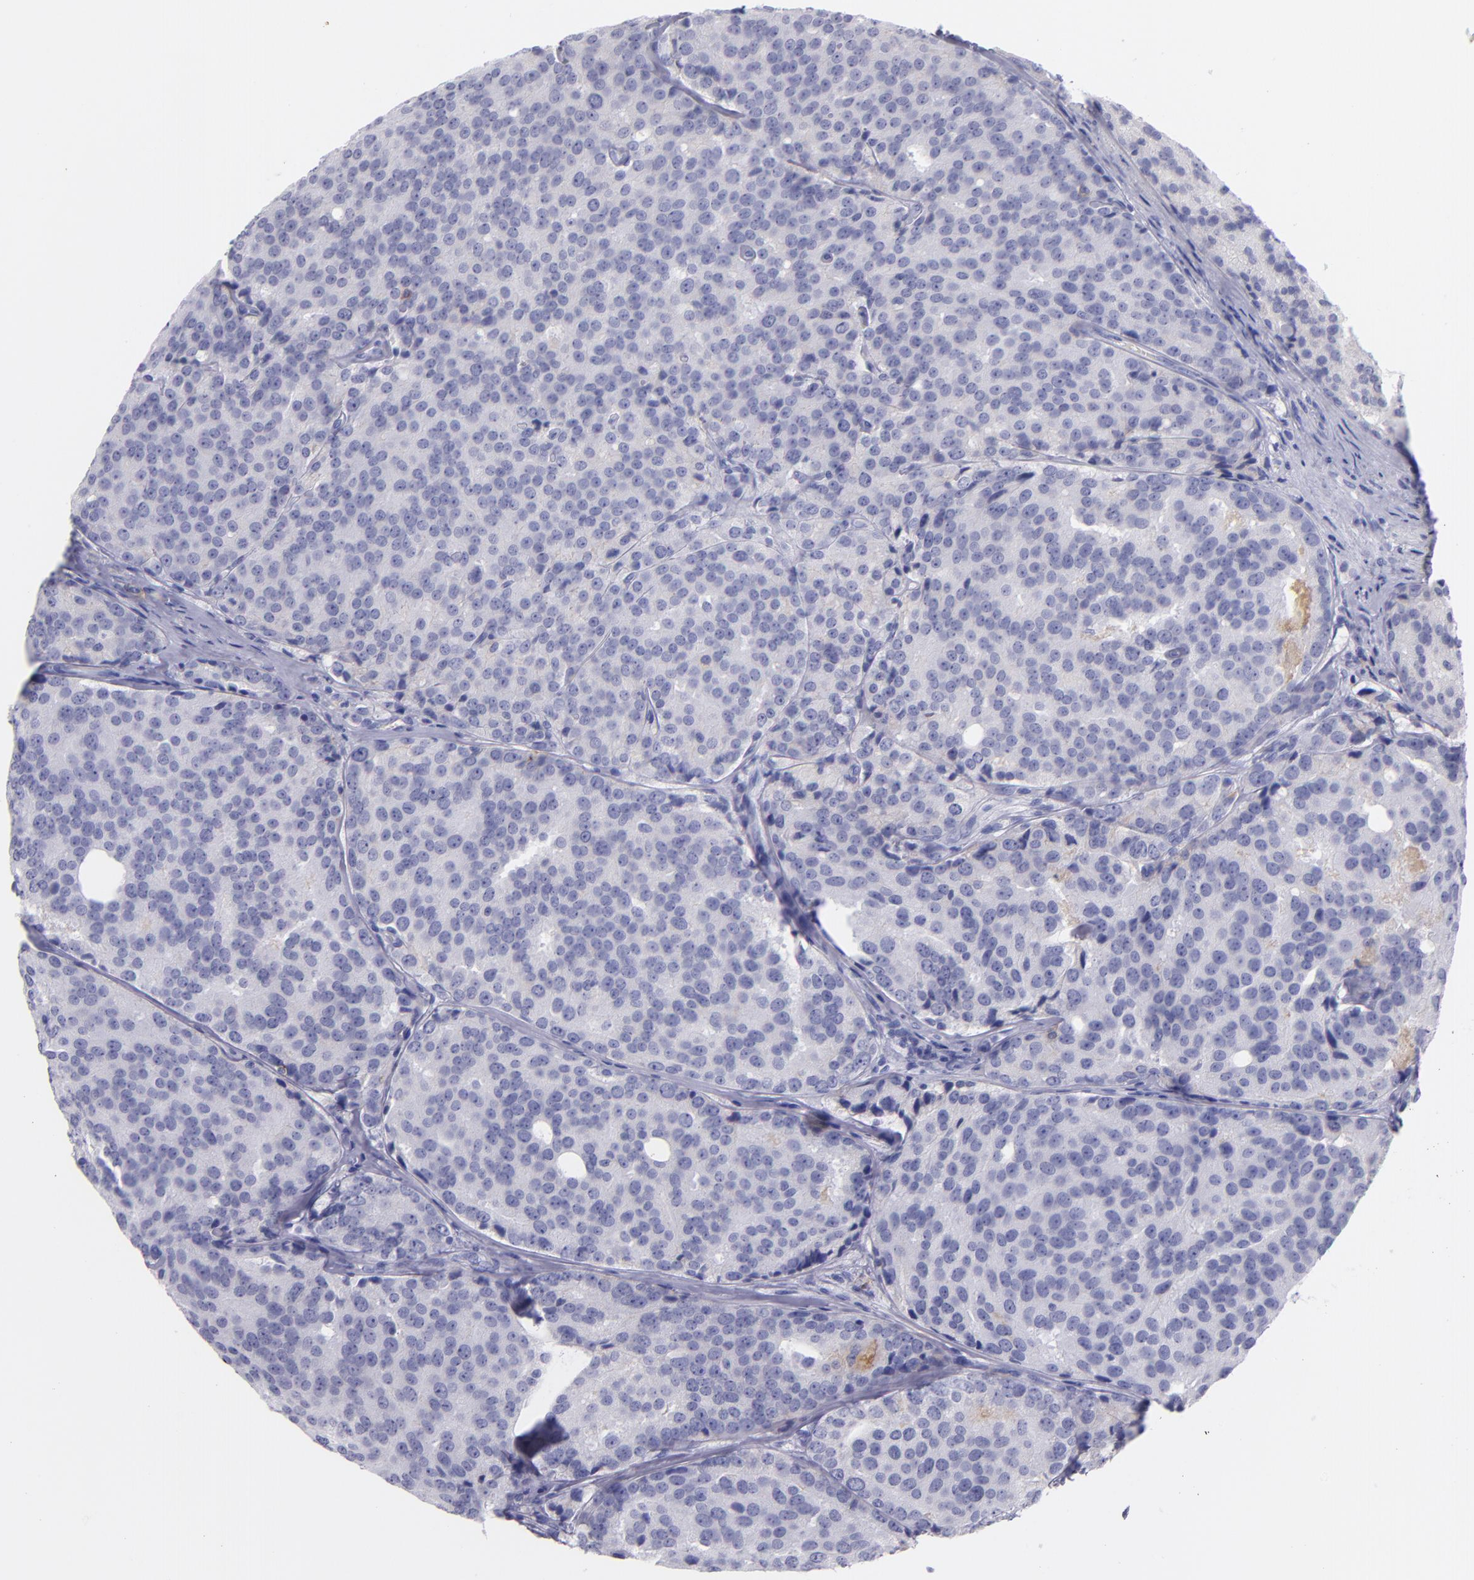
{"staining": {"intensity": "negative", "quantity": "none", "location": "none"}, "tissue": "prostate cancer", "cell_type": "Tumor cells", "image_type": "cancer", "snomed": [{"axis": "morphology", "description": "Adenocarcinoma, High grade"}, {"axis": "topography", "description": "Prostate"}], "caption": "There is no significant expression in tumor cells of high-grade adenocarcinoma (prostate).", "gene": "CD82", "patient": {"sex": "male", "age": 64}}